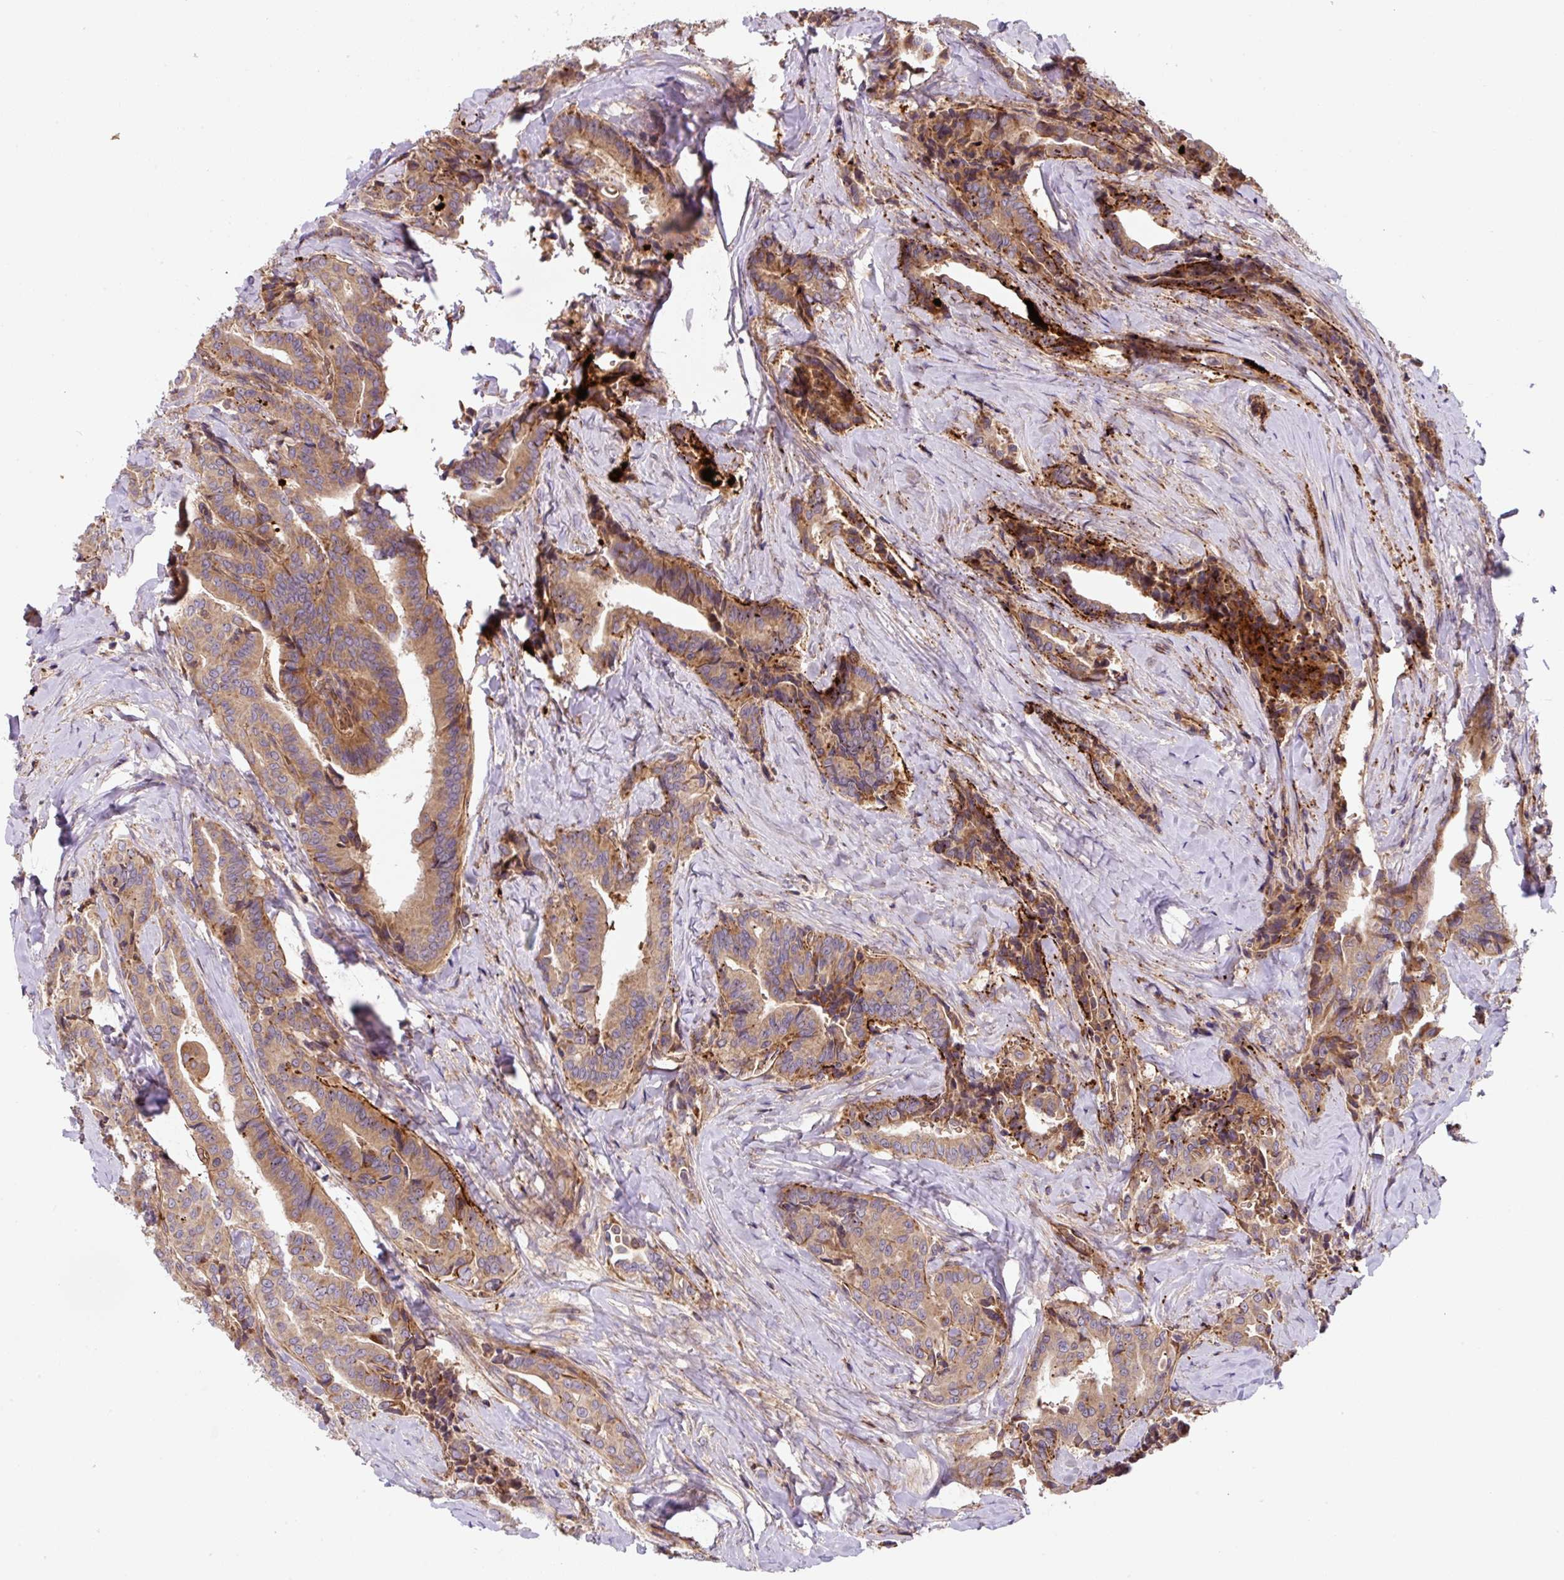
{"staining": {"intensity": "moderate", "quantity": "25%-75%", "location": "cytoplasmic/membranous"}, "tissue": "thyroid cancer", "cell_type": "Tumor cells", "image_type": "cancer", "snomed": [{"axis": "morphology", "description": "Papillary adenocarcinoma, NOS"}, {"axis": "topography", "description": "Thyroid gland"}], "caption": "The image demonstrates a brown stain indicating the presence of a protein in the cytoplasmic/membranous of tumor cells in thyroid cancer (papillary adenocarcinoma). (brown staining indicates protein expression, while blue staining denotes nuclei).", "gene": "APOBEC3D", "patient": {"sex": "male", "age": 61}}